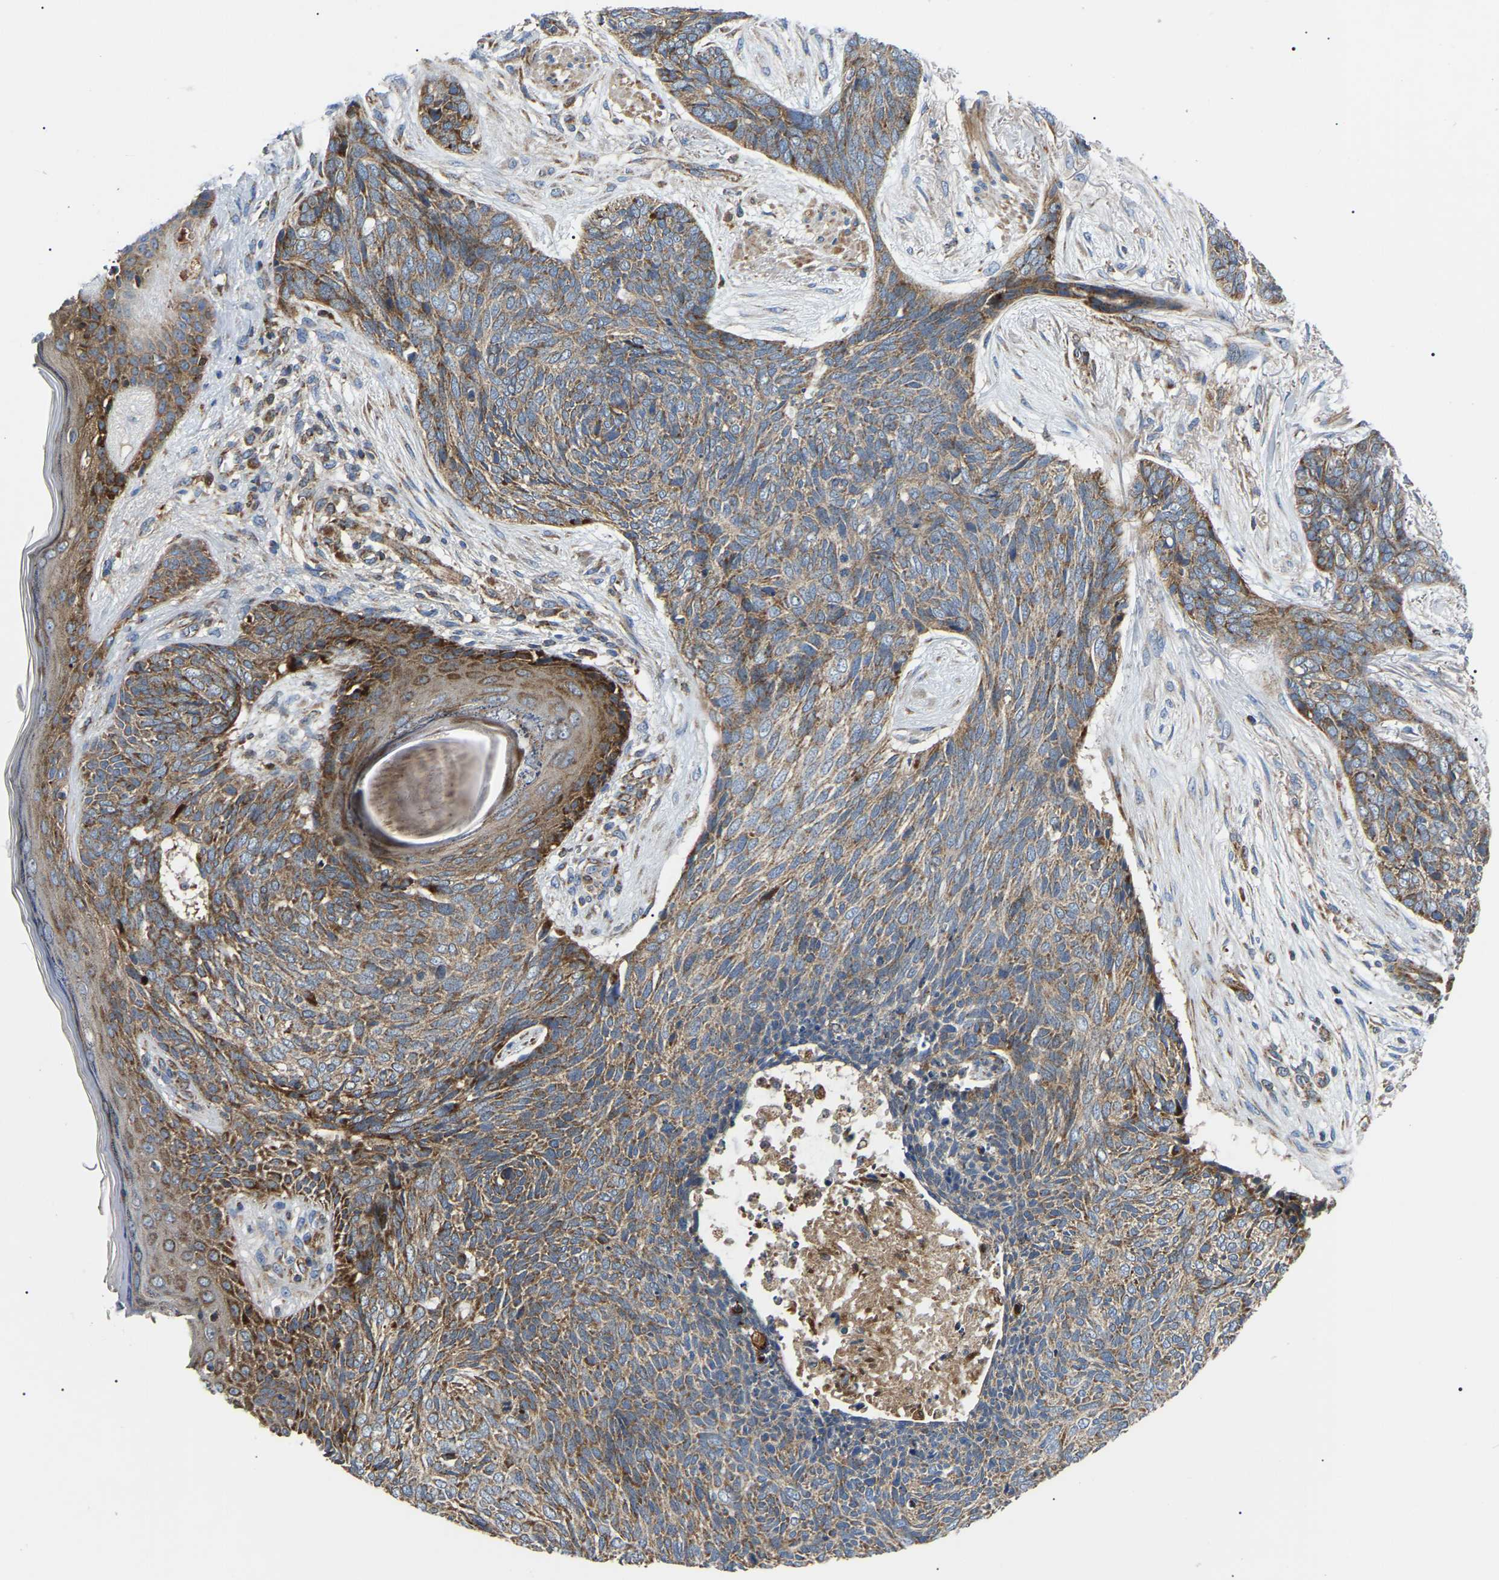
{"staining": {"intensity": "moderate", "quantity": ">75%", "location": "cytoplasmic/membranous"}, "tissue": "skin cancer", "cell_type": "Tumor cells", "image_type": "cancer", "snomed": [{"axis": "morphology", "description": "Basal cell carcinoma"}, {"axis": "topography", "description": "Skin"}], "caption": "Protein expression by immunohistochemistry reveals moderate cytoplasmic/membranous positivity in about >75% of tumor cells in basal cell carcinoma (skin).", "gene": "PPM1E", "patient": {"sex": "female", "age": 84}}